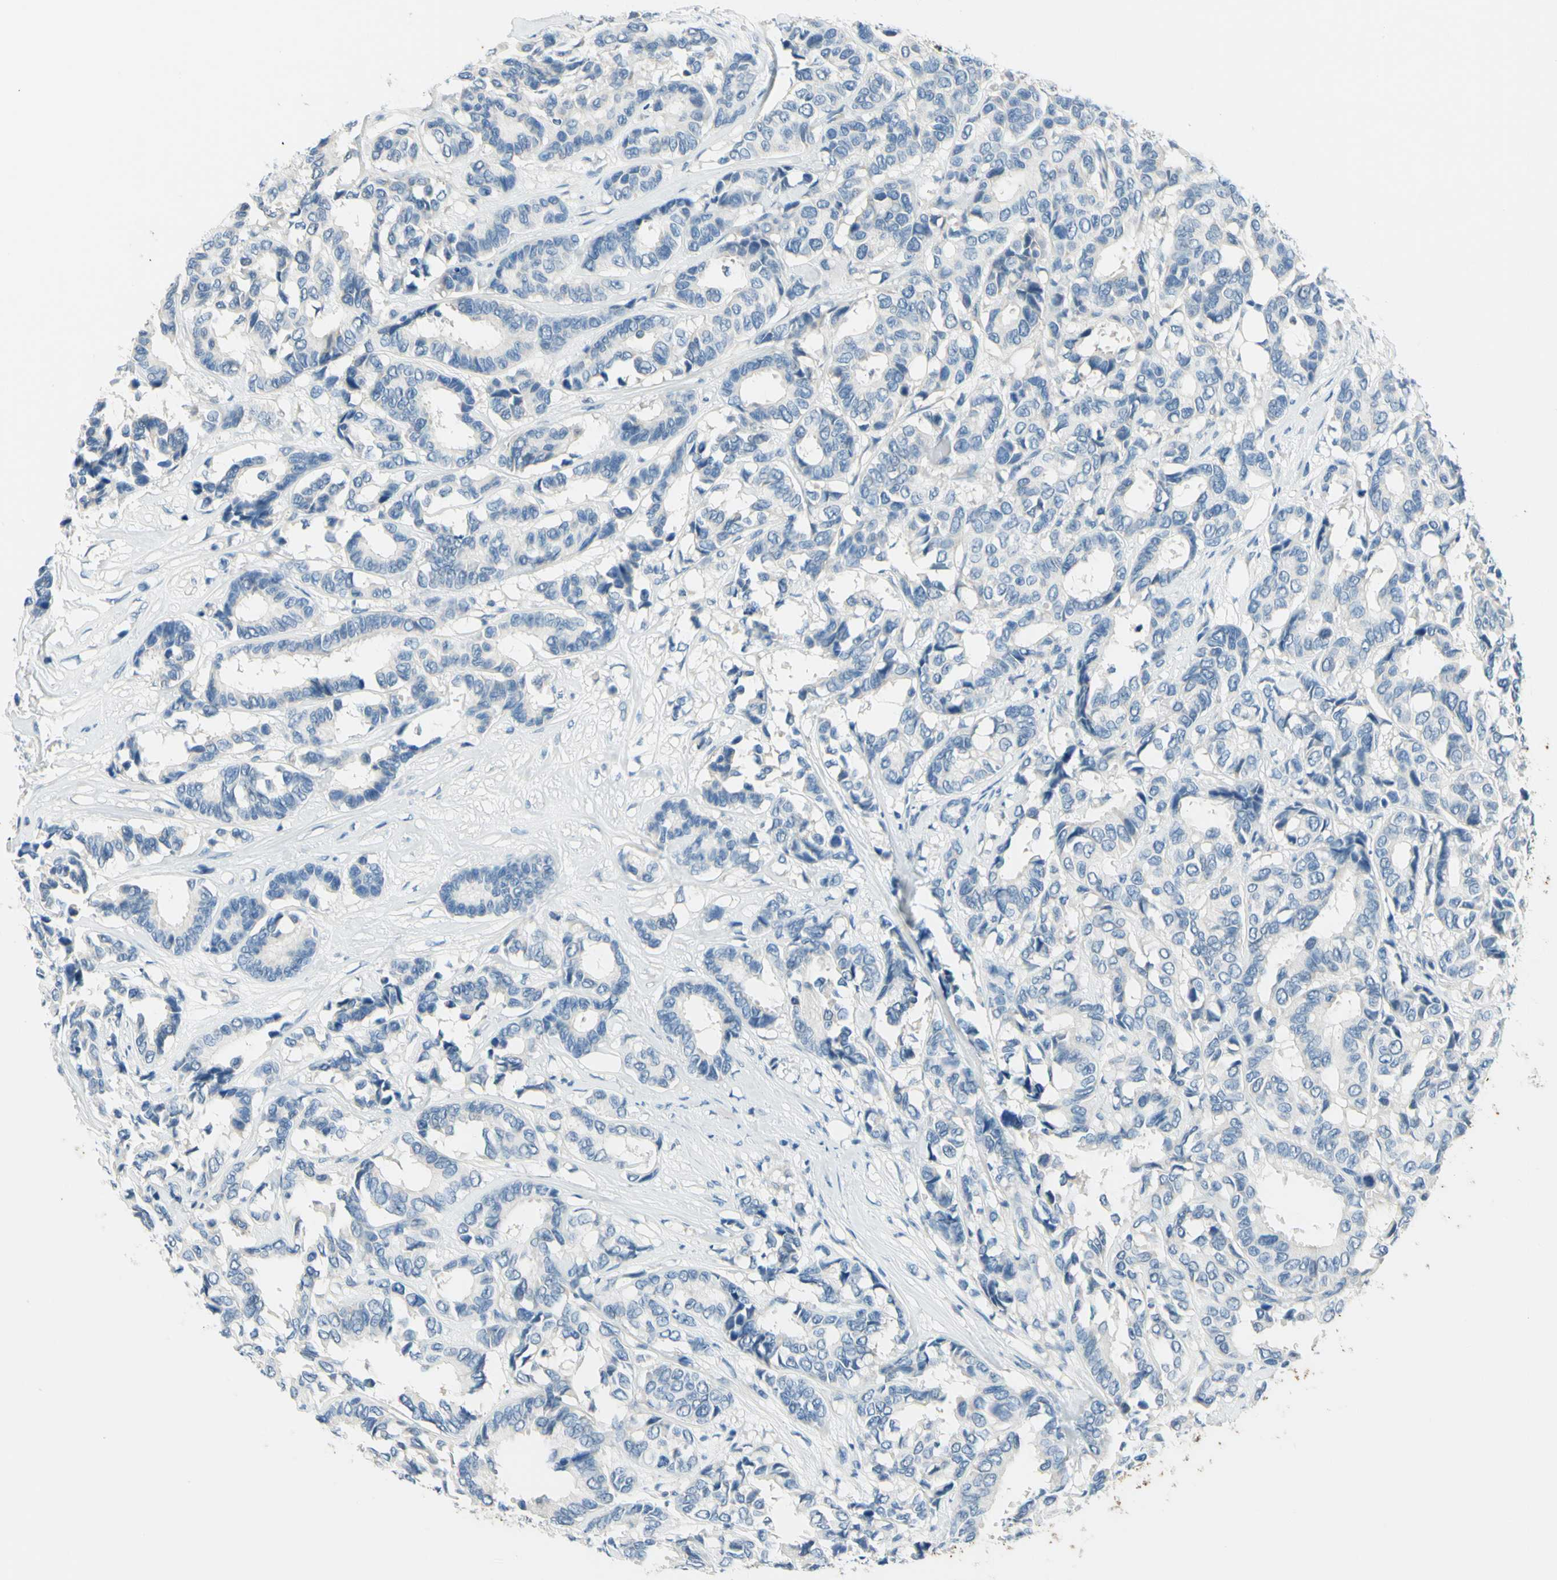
{"staining": {"intensity": "negative", "quantity": "none", "location": "none"}, "tissue": "breast cancer", "cell_type": "Tumor cells", "image_type": "cancer", "snomed": [{"axis": "morphology", "description": "Duct carcinoma"}, {"axis": "topography", "description": "Breast"}], "caption": "Tumor cells show no significant protein expression in infiltrating ductal carcinoma (breast).", "gene": "MAVS", "patient": {"sex": "female", "age": 87}}